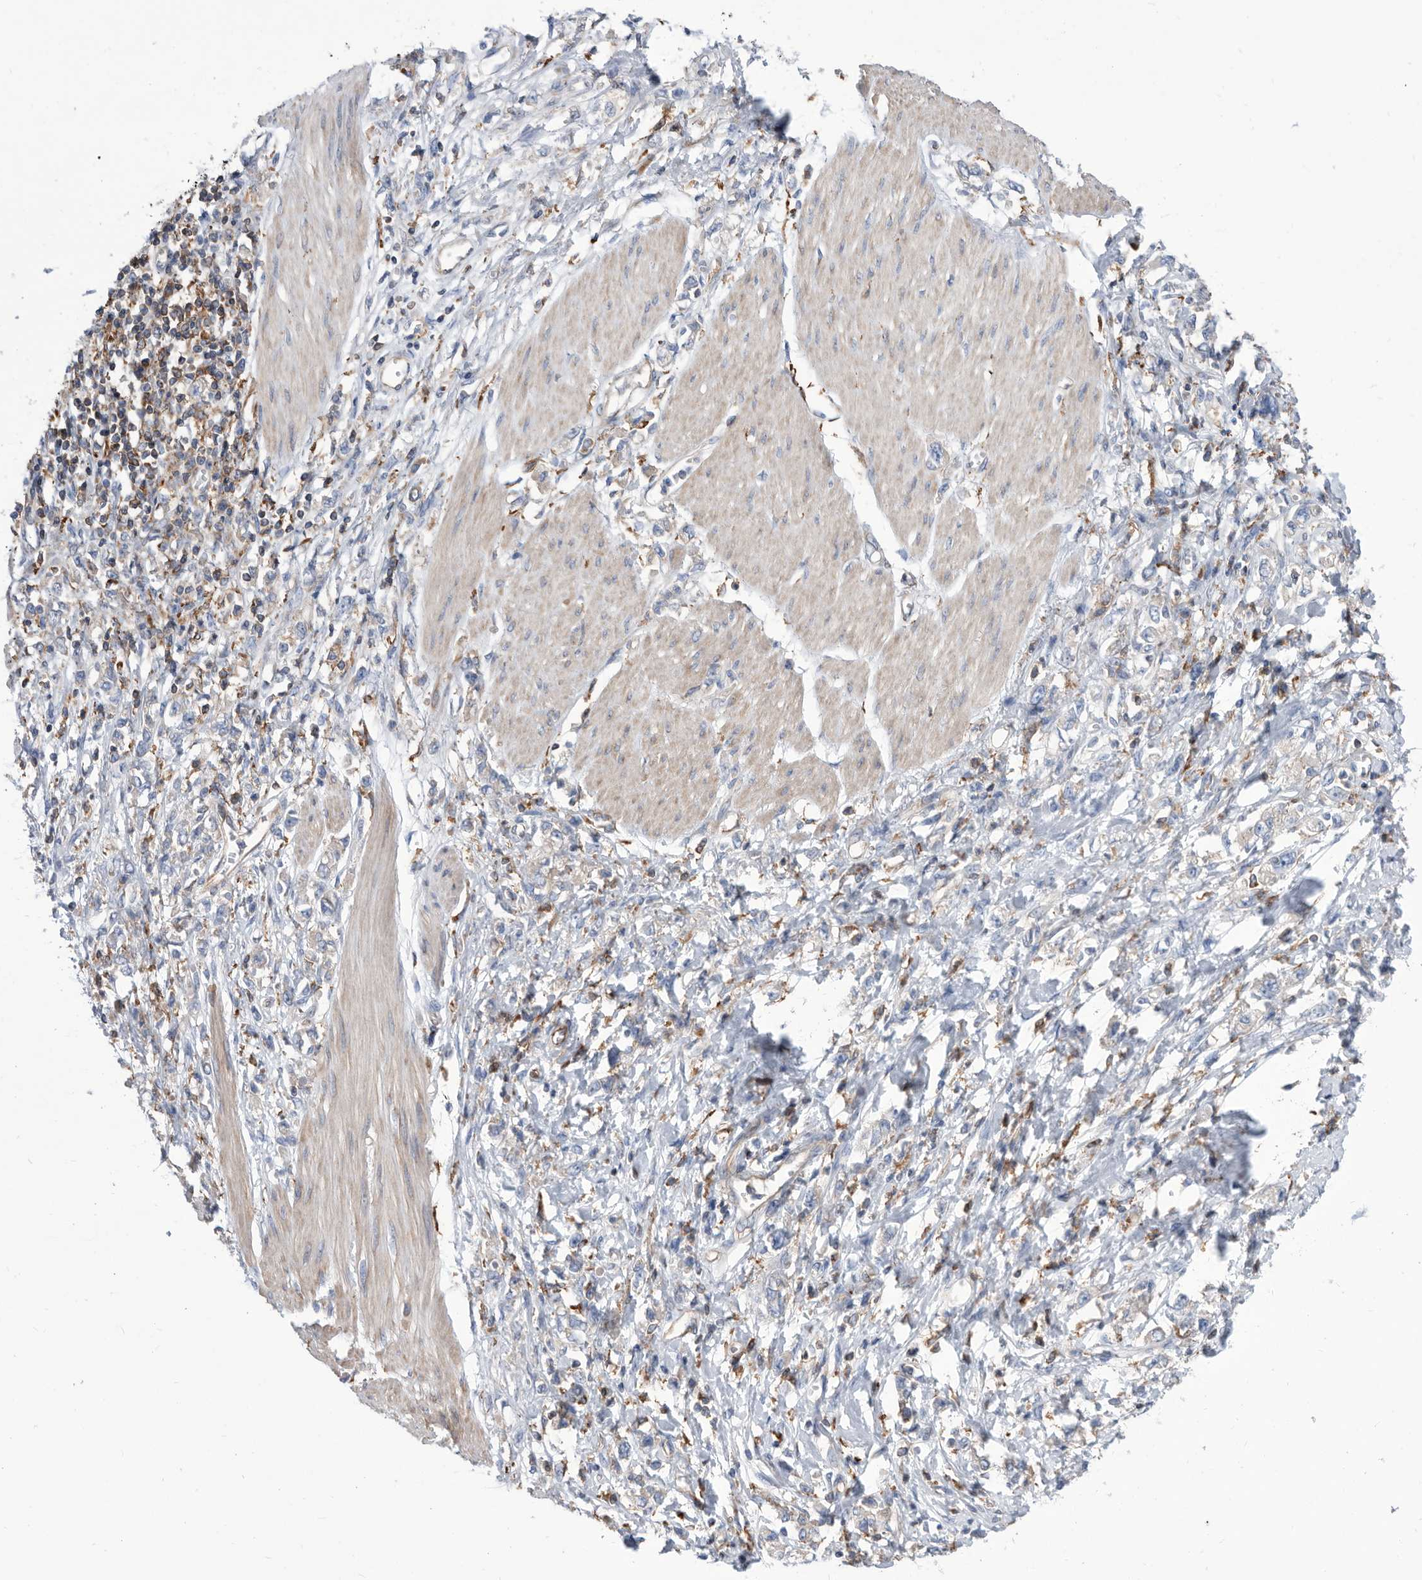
{"staining": {"intensity": "negative", "quantity": "none", "location": "none"}, "tissue": "stomach cancer", "cell_type": "Tumor cells", "image_type": "cancer", "snomed": [{"axis": "morphology", "description": "Adenocarcinoma, NOS"}, {"axis": "topography", "description": "Stomach"}], "caption": "Immunohistochemistry micrograph of stomach cancer (adenocarcinoma) stained for a protein (brown), which demonstrates no staining in tumor cells. (Brightfield microscopy of DAB immunohistochemistry at high magnification).", "gene": "SMG7", "patient": {"sex": "female", "age": 76}}